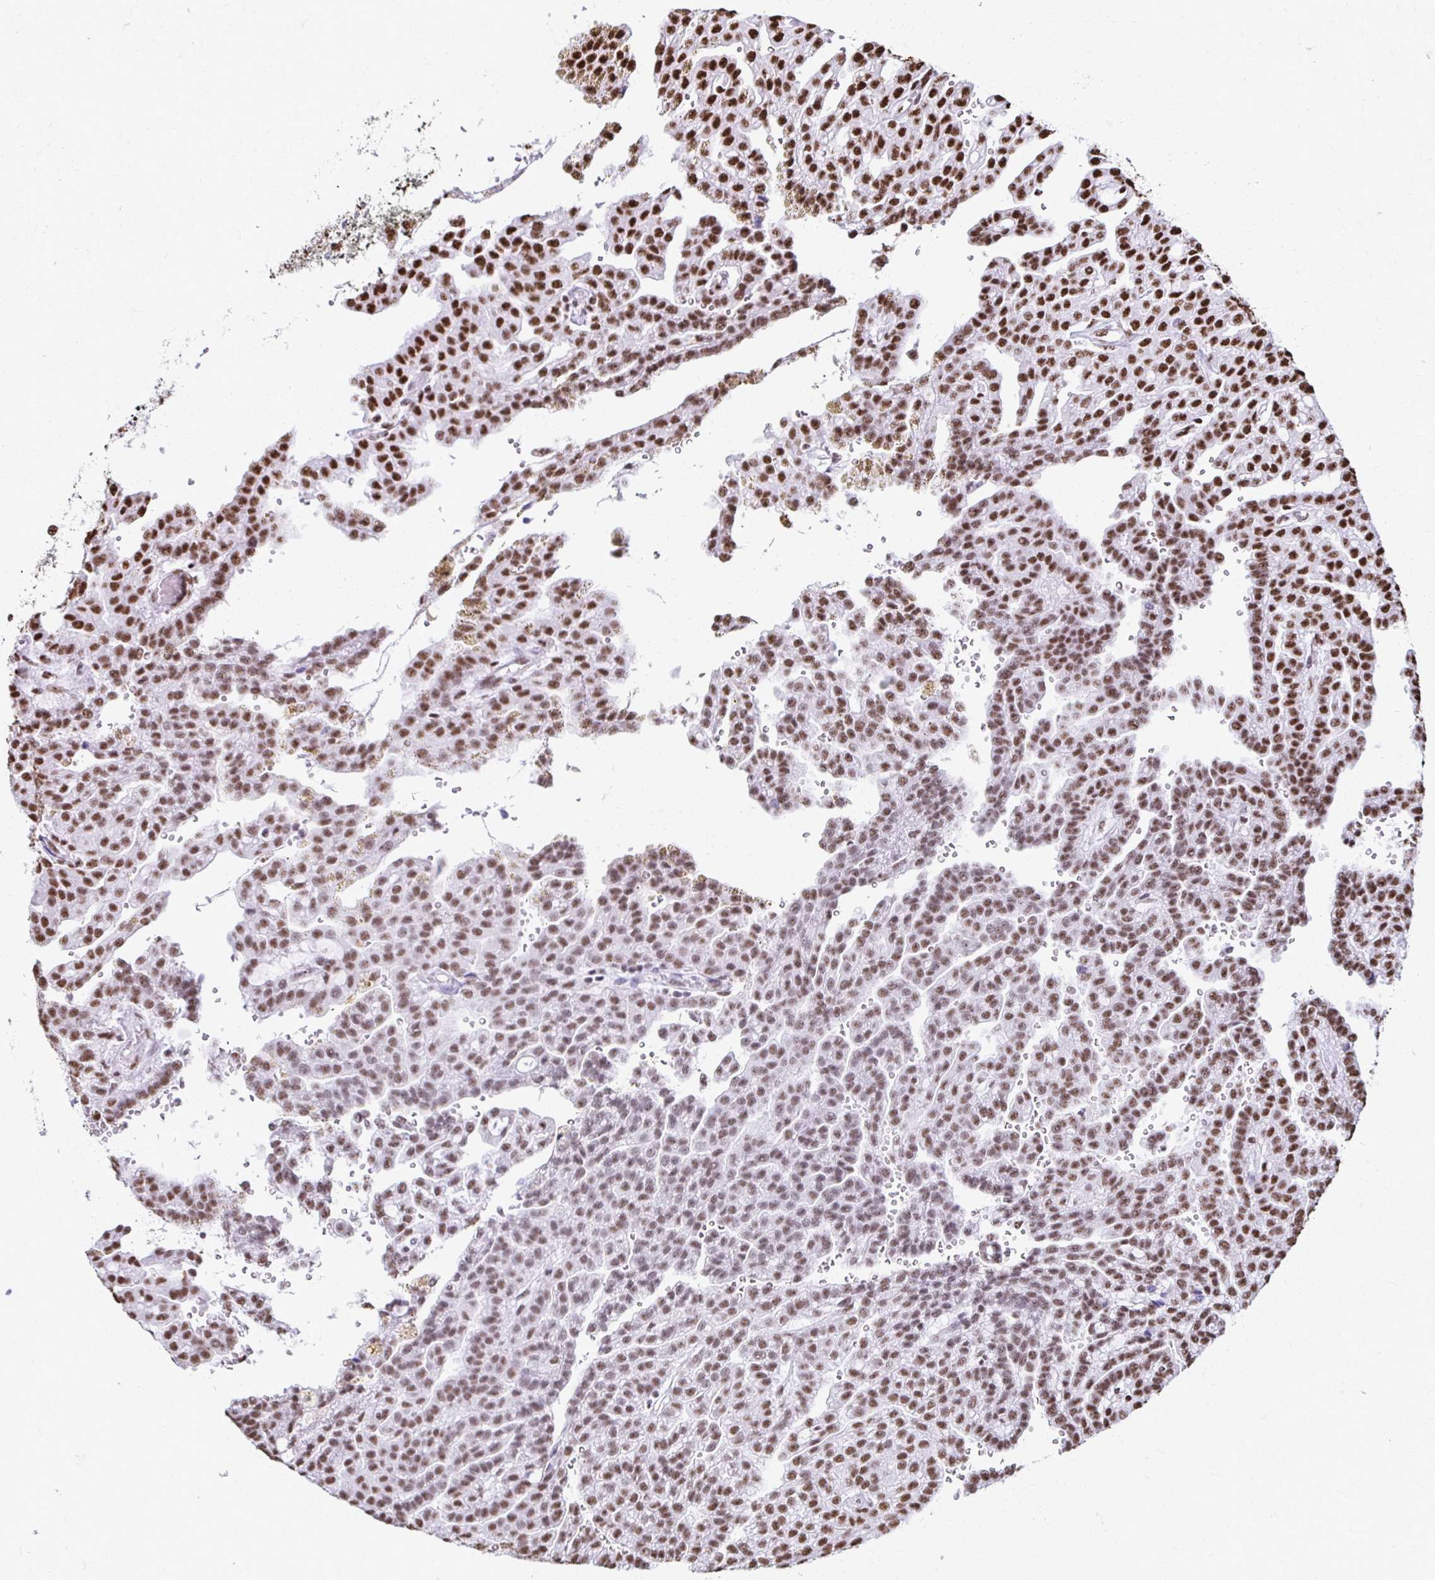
{"staining": {"intensity": "strong", "quantity": ">75%", "location": "nuclear"}, "tissue": "renal cancer", "cell_type": "Tumor cells", "image_type": "cancer", "snomed": [{"axis": "morphology", "description": "Adenocarcinoma, NOS"}, {"axis": "topography", "description": "Kidney"}], "caption": "A high-resolution histopathology image shows IHC staining of adenocarcinoma (renal), which demonstrates strong nuclear positivity in approximately >75% of tumor cells.", "gene": "NONO", "patient": {"sex": "male", "age": 63}}